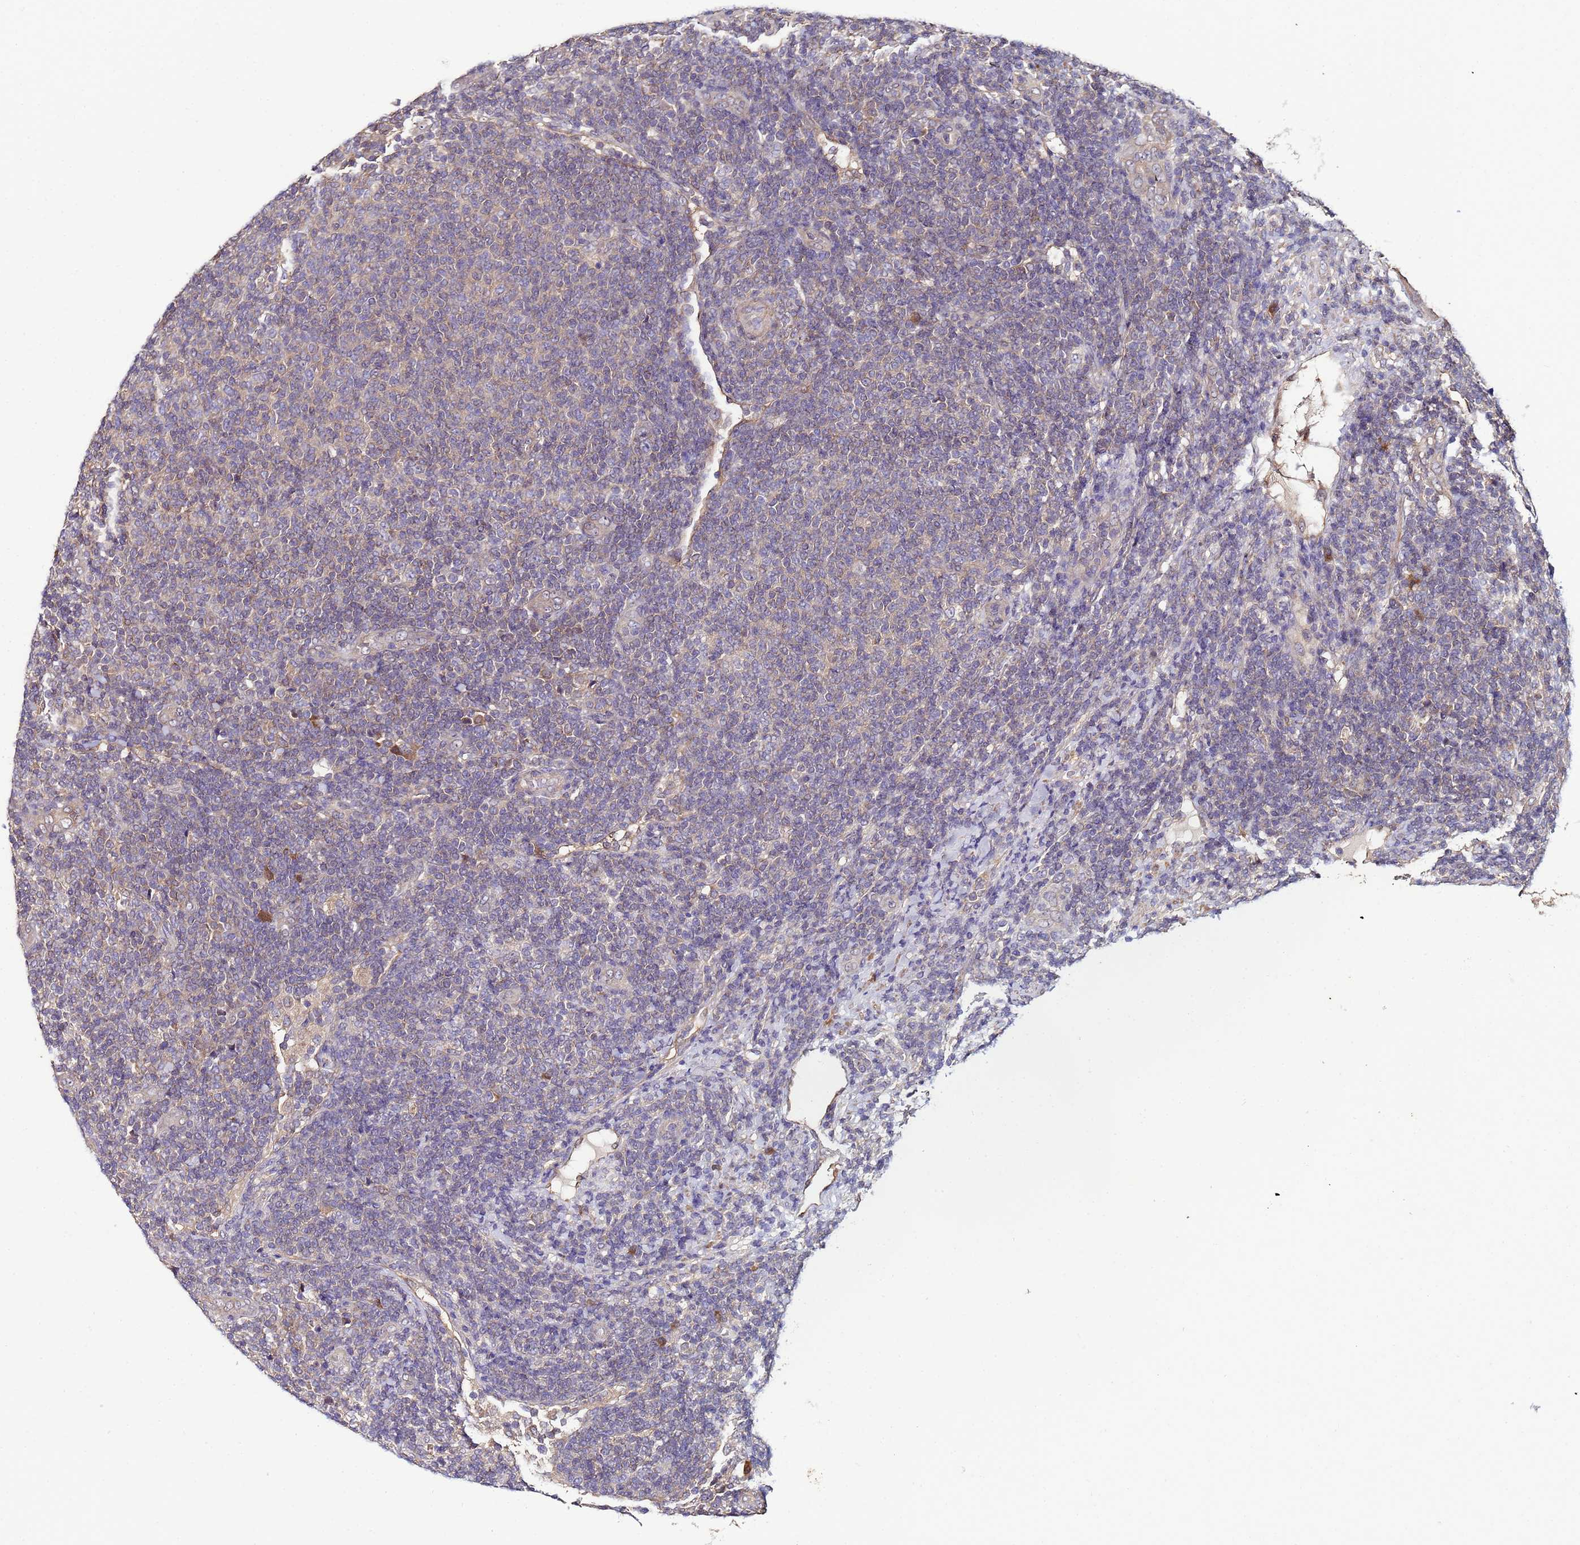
{"staining": {"intensity": "negative", "quantity": "none", "location": "none"}, "tissue": "lymphoma", "cell_type": "Tumor cells", "image_type": "cancer", "snomed": [{"axis": "morphology", "description": "Malignant lymphoma, non-Hodgkin's type, Low grade"}, {"axis": "topography", "description": "Lymph node"}], "caption": "DAB immunohistochemical staining of human lymphoma reveals no significant expression in tumor cells.", "gene": "NAXE", "patient": {"sex": "male", "age": 66}}